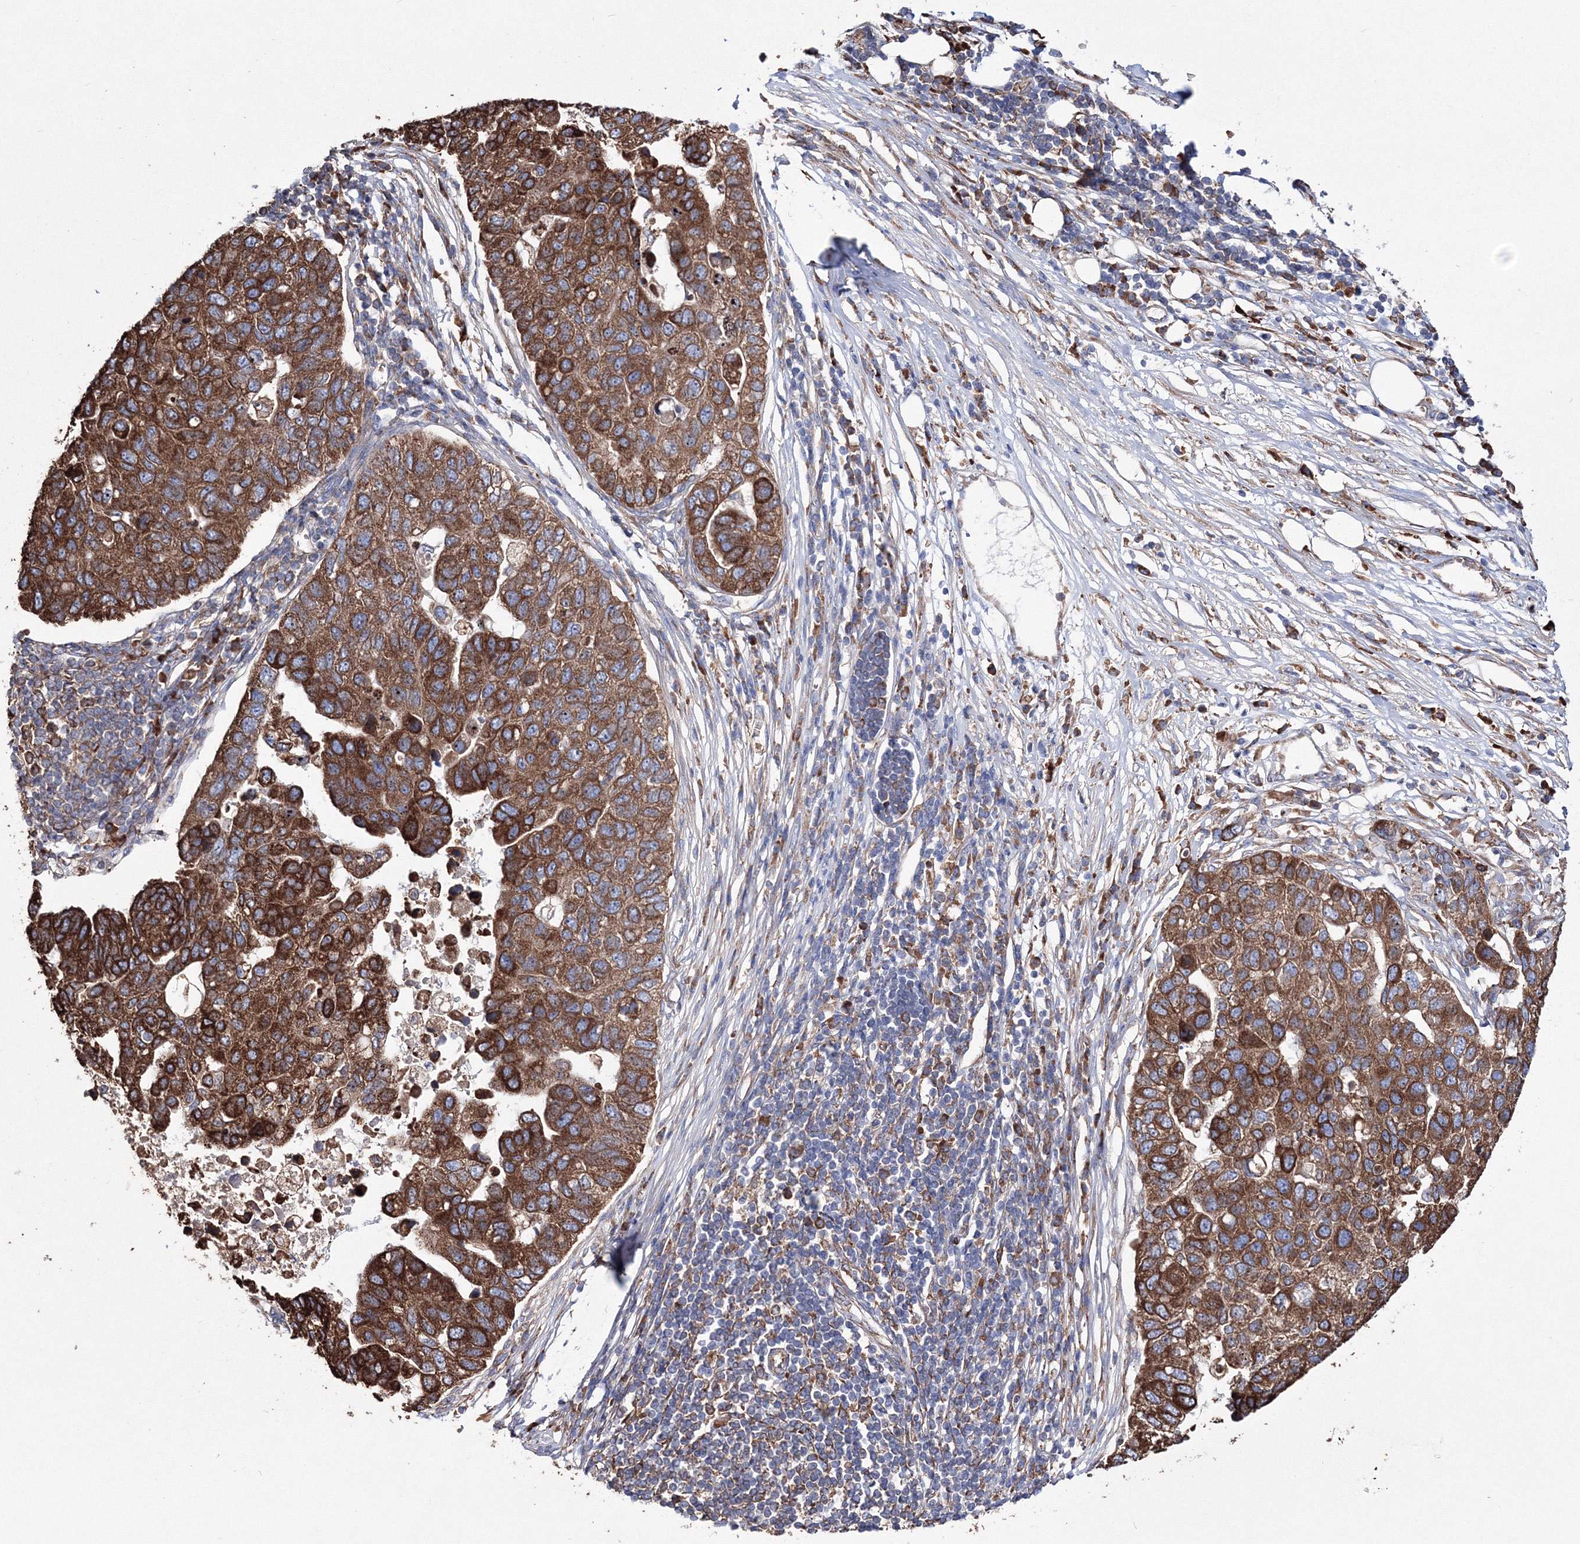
{"staining": {"intensity": "strong", "quantity": ">75%", "location": "cytoplasmic/membranous"}, "tissue": "pancreatic cancer", "cell_type": "Tumor cells", "image_type": "cancer", "snomed": [{"axis": "morphology", "description": "Adenocarcinoma, NOS"}, {"axis": "topography", "description": "Pancreas"}], "caption": "Protein expression analysis of human adenocarcinoma (pancreatic) reveals strong cytoplasmic/membranous staining in about >75% of tumor cells. The staining was performed using DAB to visualize the protein expression in brown, while the nuclei were stained in blue with hematoxylin (Magnification: 20x).", "gene": "VPS8", "patient": {"sex": "female", "age": 61}}